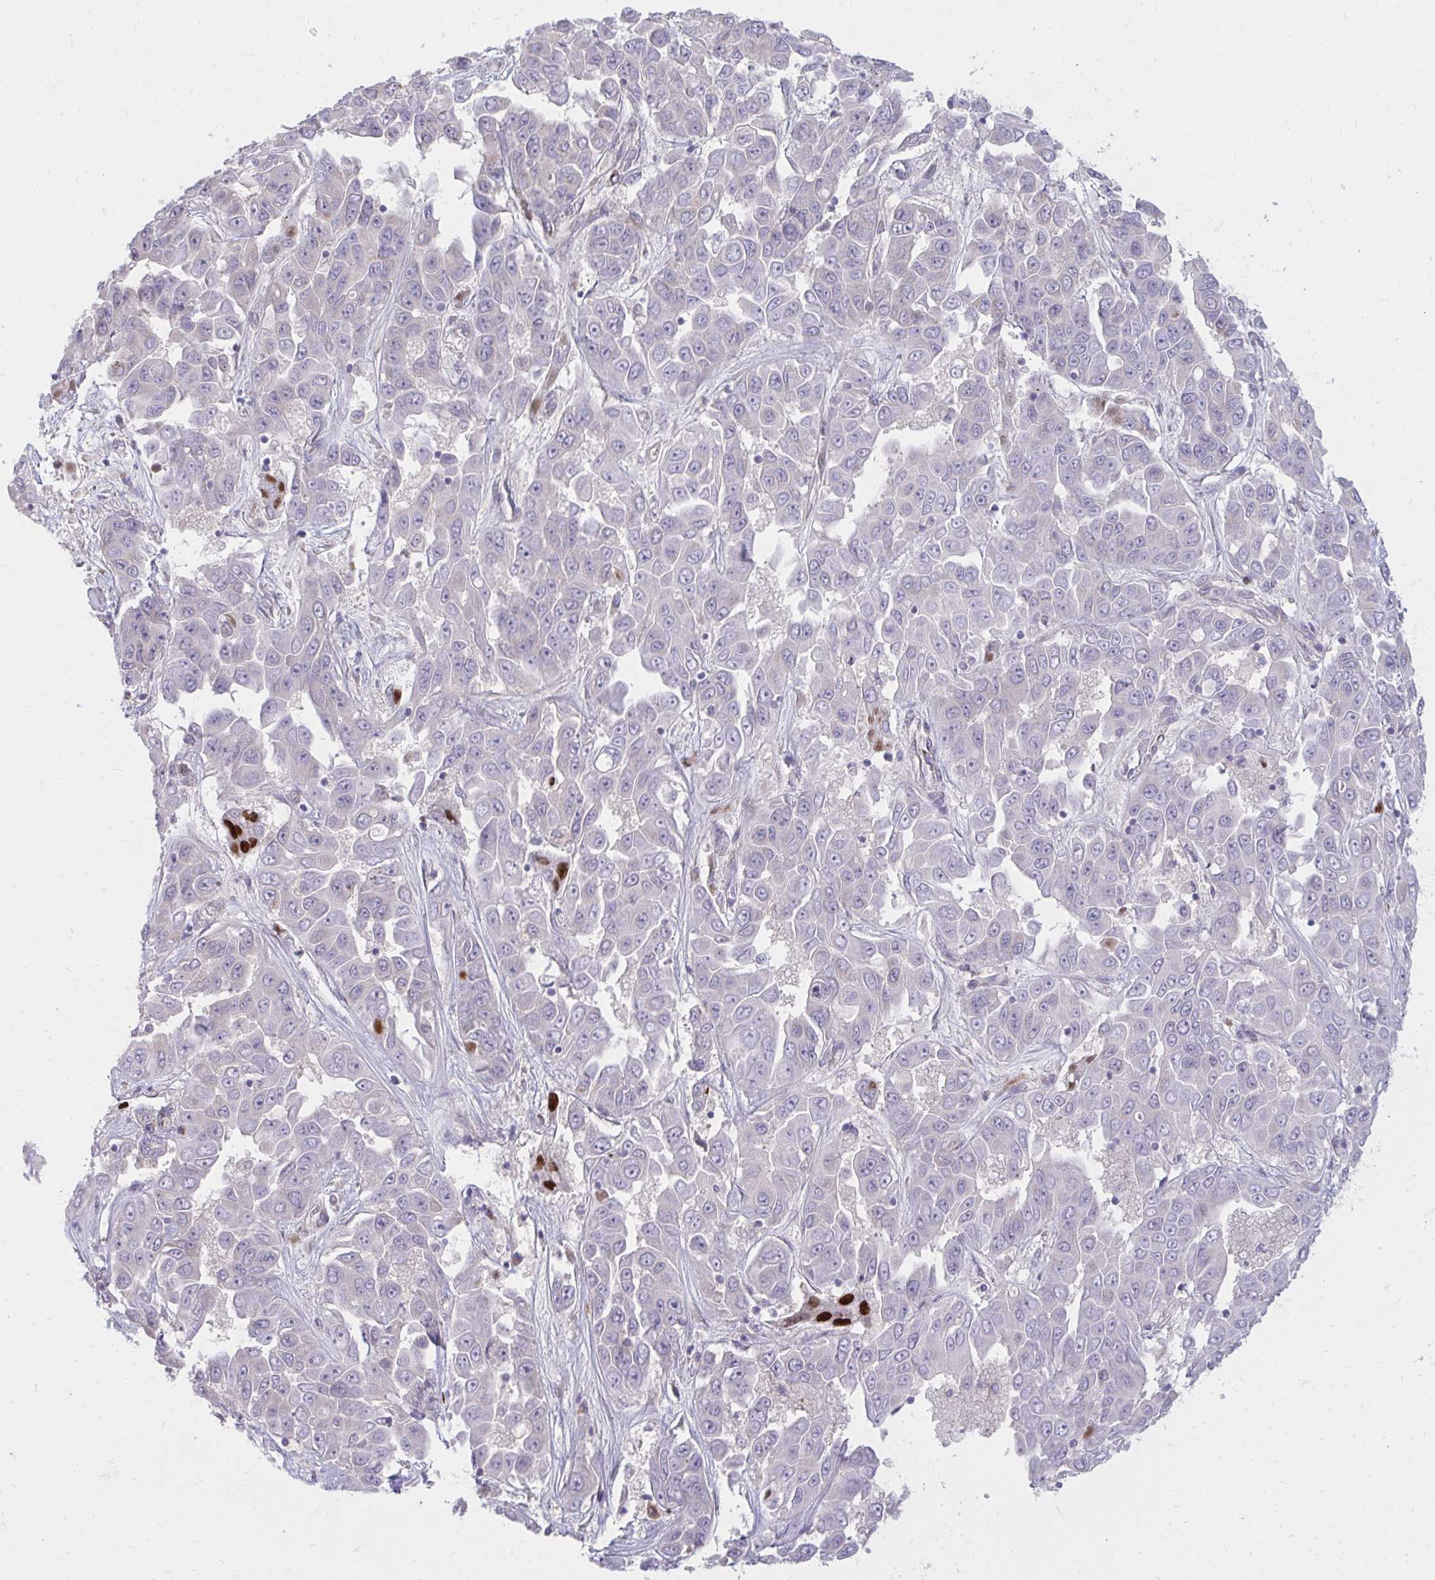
{"staining": {"intensity": "negative", "quantity": "none", "location": "none"}, "tissue": "liver cancer", "cell_type": "Tumor cells", "image_type": "cancer", "snomed": [{"axis": "morphology", "description": "Cholangiocarcinoma"}, {"axis": "topography", "description": "Liver"}], "caption": "Cholangiocarcinoma (liver) was stained to show a protein in brown. There is no significant staining in tumor cells.", "gene": "RAB6B", "patient": {"sex": "female", "age": 52}}